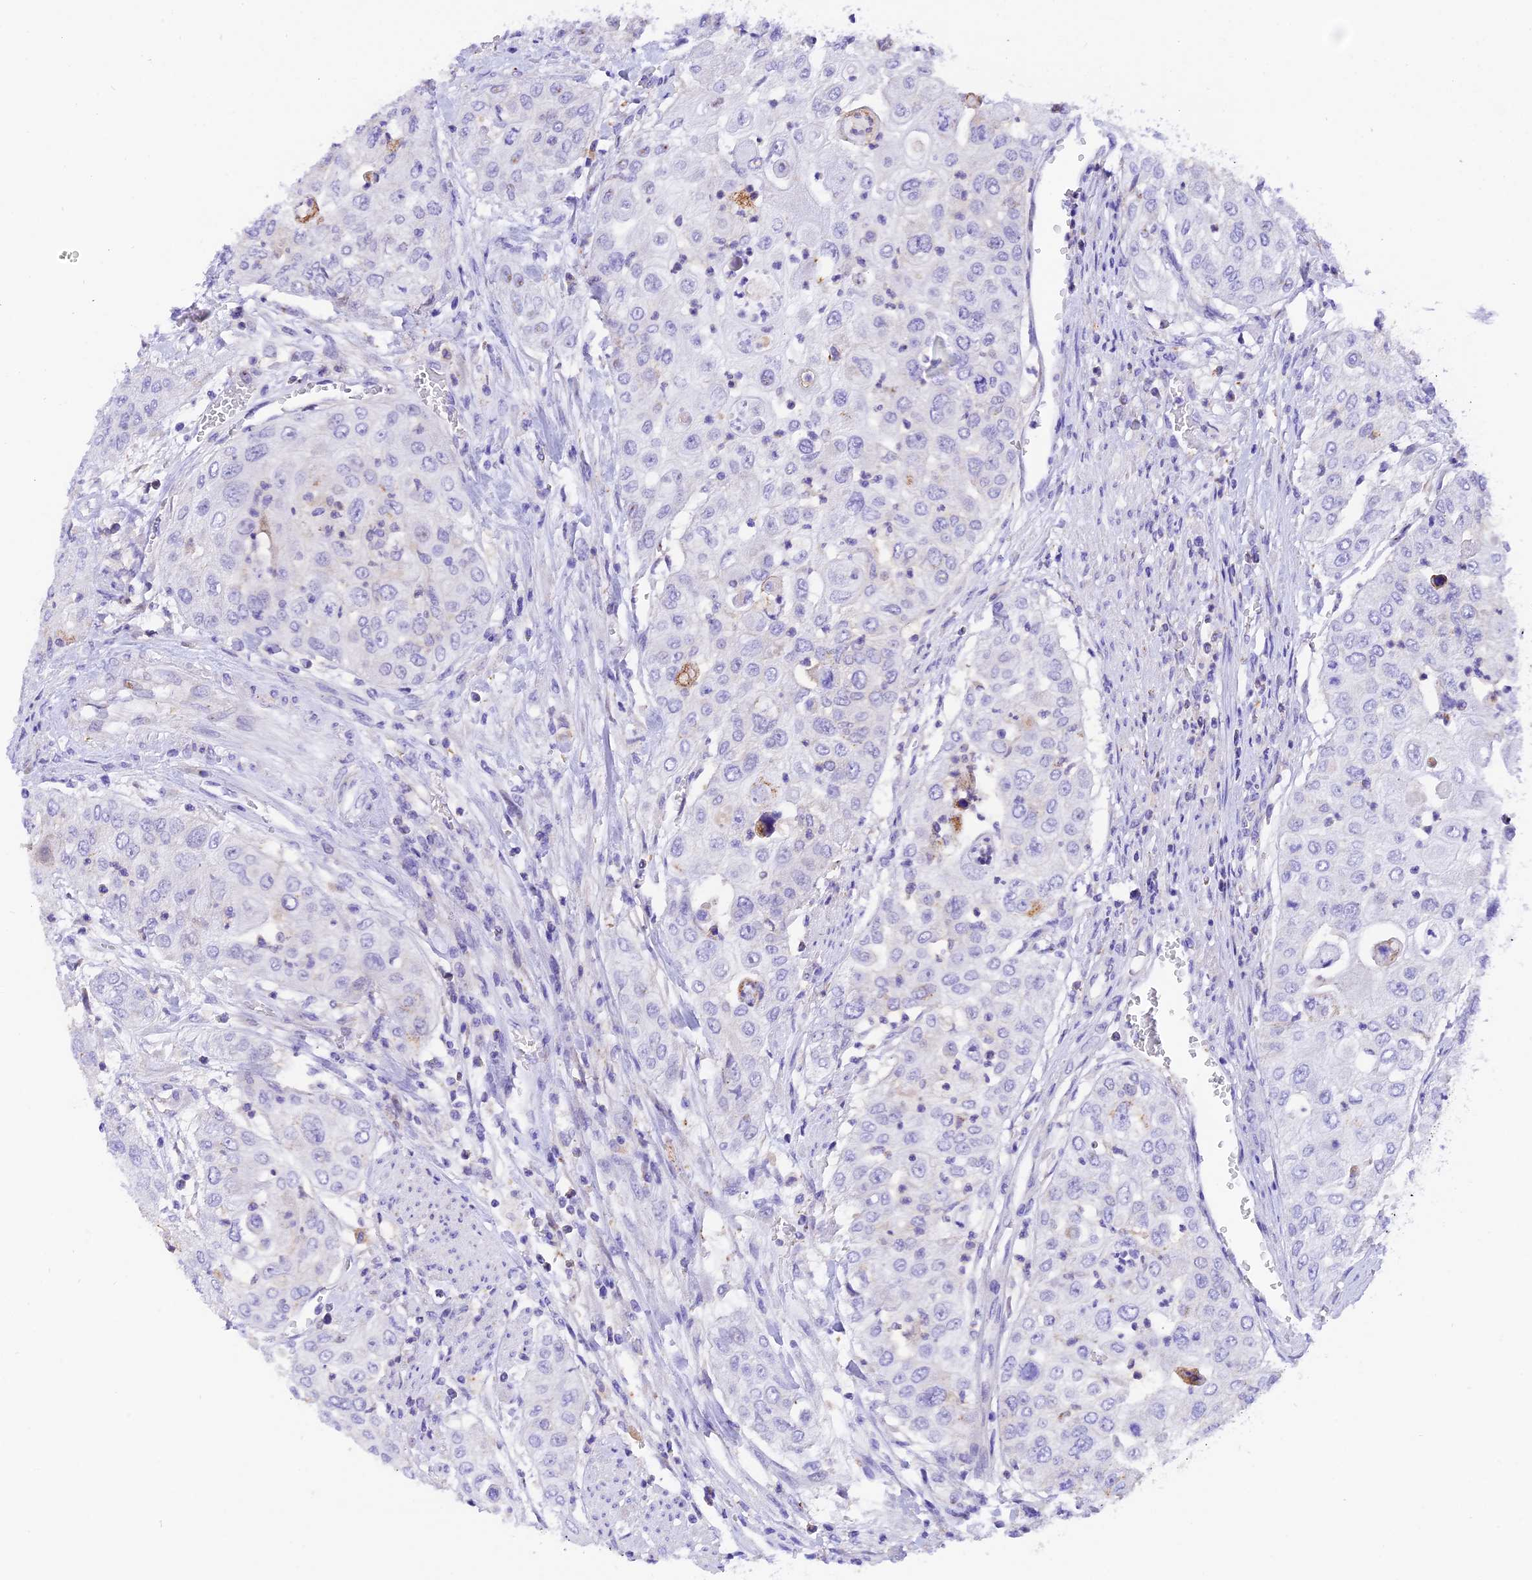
{"staining": {"intensity": "negative", "quantity": "none", "location": "none"}, "tissue": "urothelial cancer", "cell_type": "Tumor cells", "image_type": "cancer", "snomed": [{"axis": "morphology", "description": "Urothelial carcinoma, High grade"}, {"axis": "topography", "description": "Urinary bladder"}], "caption": "A micrograph of human high-grade urothelial carcinoma is negative for staining in tumor cells. Brightfield microscopy of IHC stained with DAB (3,3'-diaminobenzidine) (brown) and hematoxylin (blue), captured at high magnification.", "gene": "COL6A5", "patient": {"sex": "female", "age": 79}}